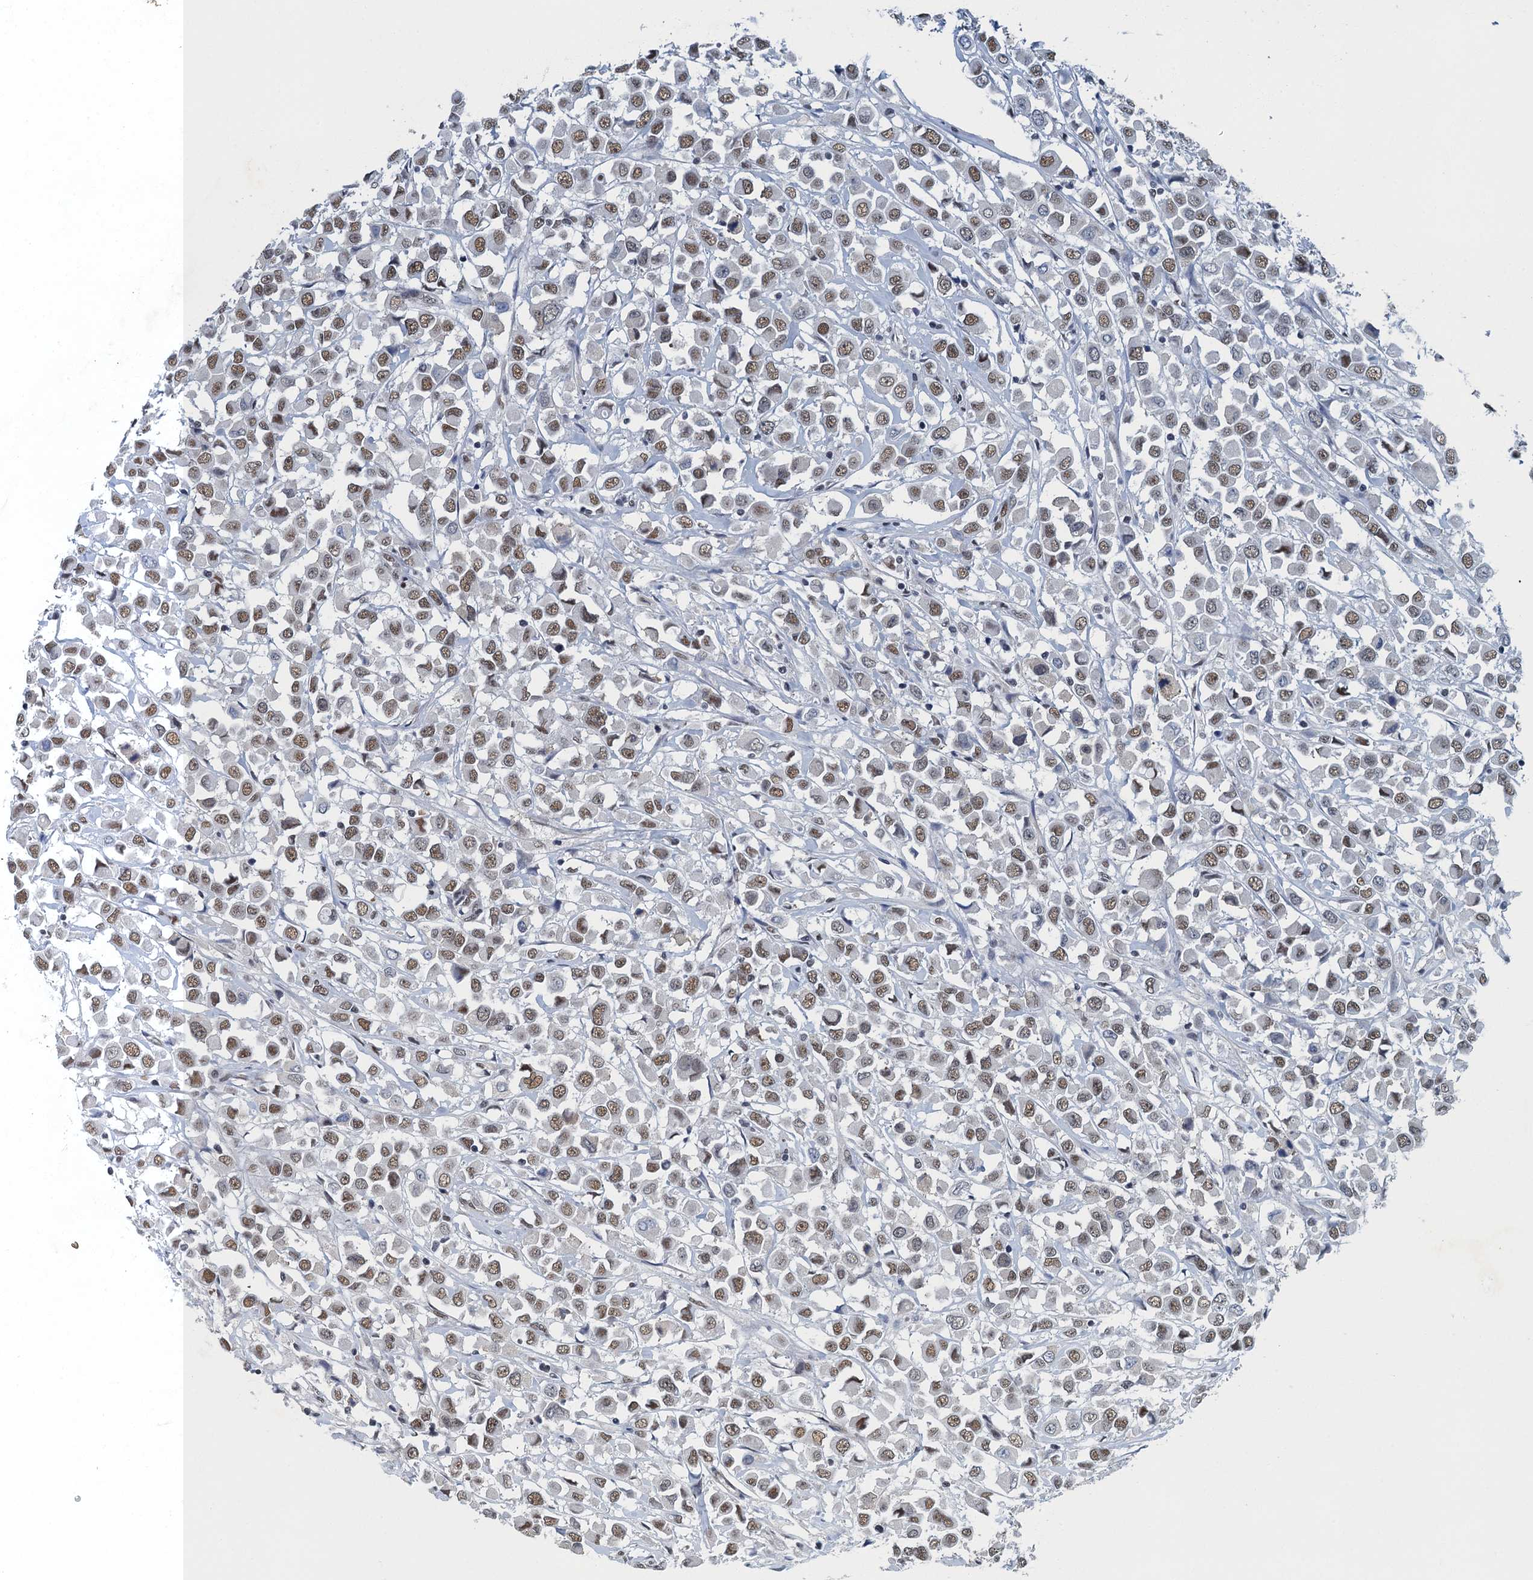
{"staining": {"intensity": "weak", "quantity": ">75%", "location": "nuclear"}, "tissue": "breast cancer", "cell_type": "Tumor cells", "image_type": "cancer", "snomed": [{"axis": "morphology", "description": "Duct carcinoma"}, {"axis": "topography", "description": "Breast"}], "caption": "Immunohistochemical staining of human breast cancer (infiltrating ductal carcinoma) displays low levels of weak nuclear protein staining in about >75% of tumor cells.", "gene": "GADL1", "patient": {"sex": "female", "age": 61}}